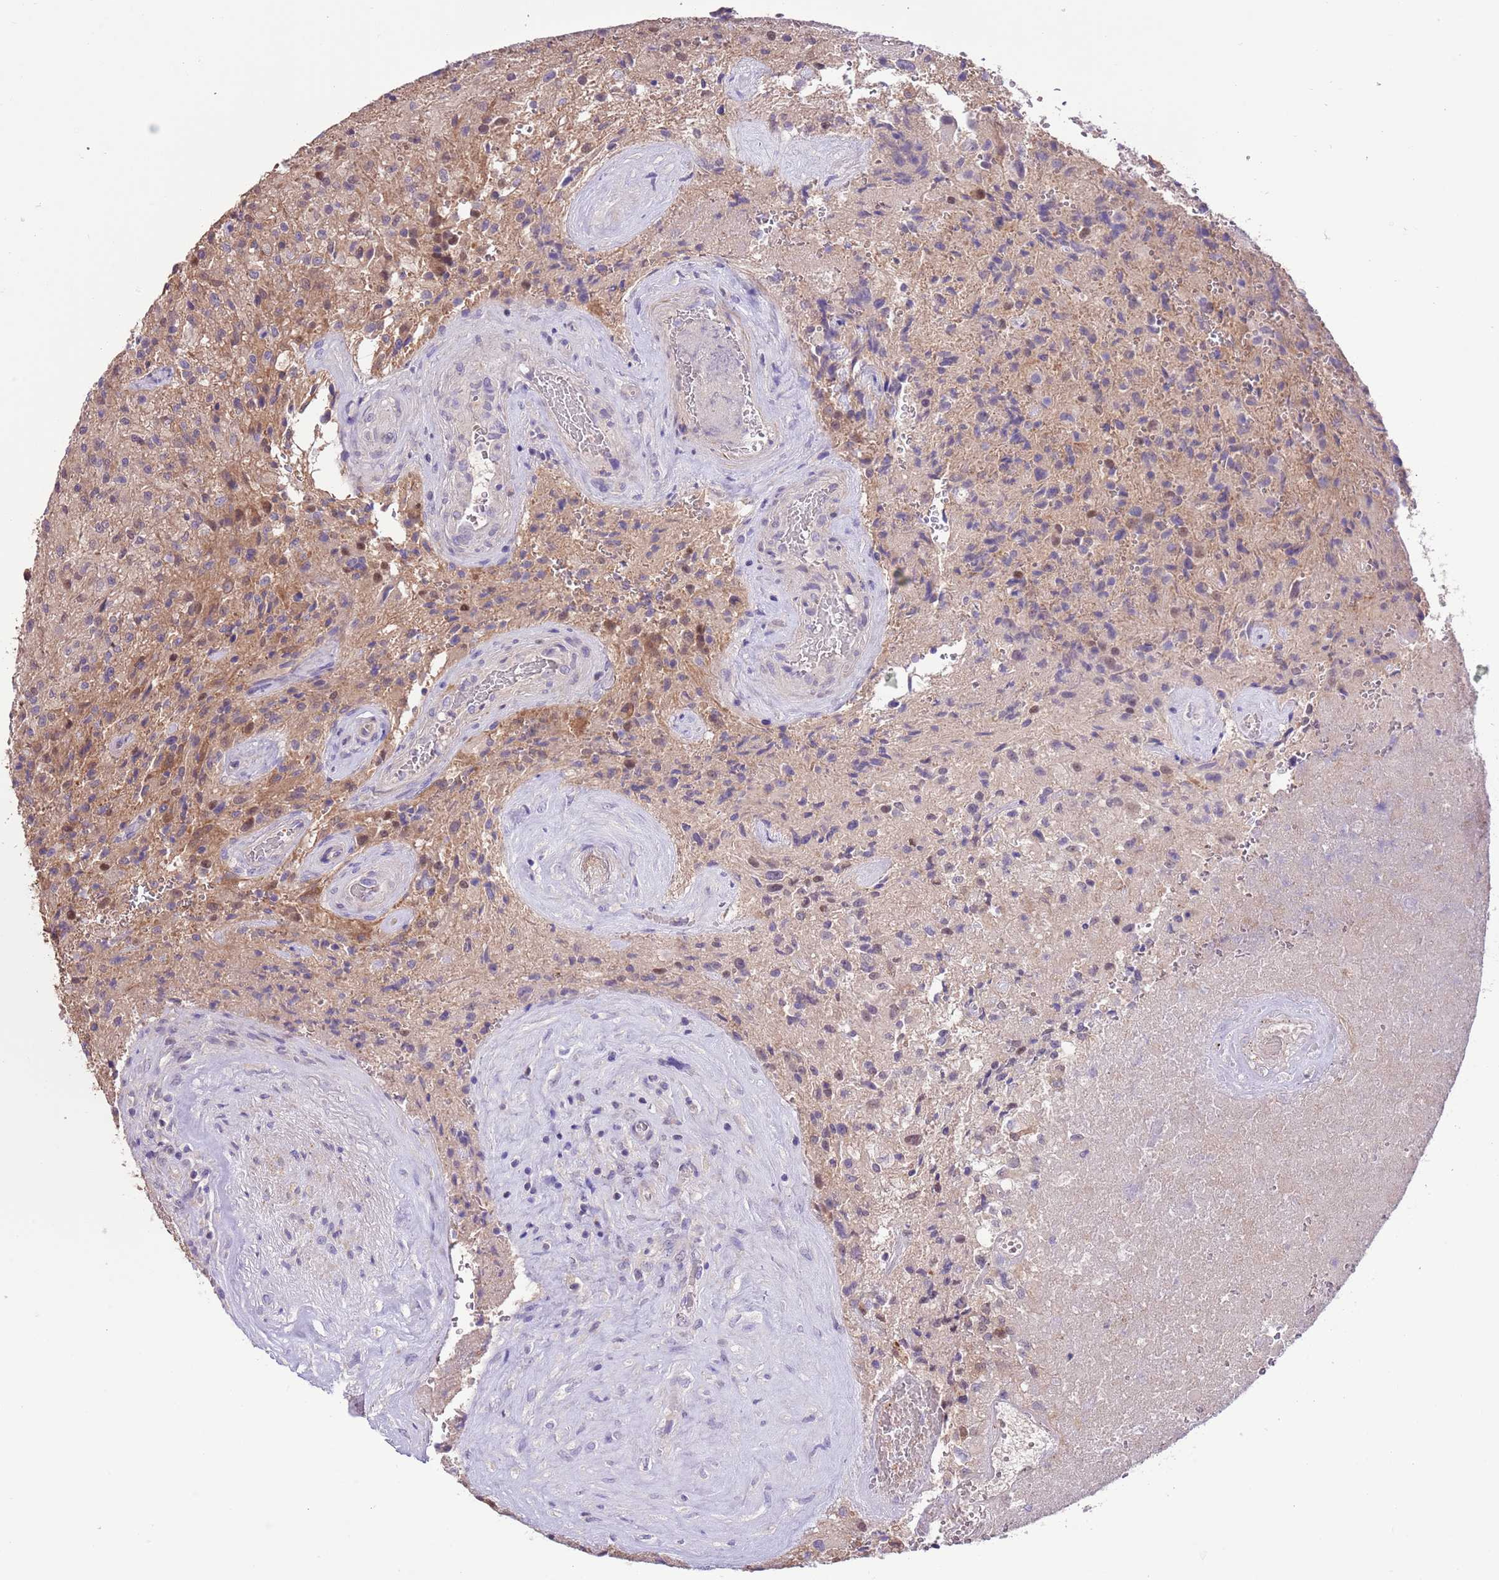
{"staining": {"intensity": "weak", "quantity": "<25%", "location": "cytoplasmic/membranous"}, "tissue": "glioma", "cell_type": "Tumor cells", "image_type": "cancer", "snomed": [{"axis": "morphology", "description": "Normal tissue, NOS"}, {"axis": "morphology", "description": "Glioma, malignant, High grade"}, {"axis": "topography", "description": "Cerebral cortex"}], "caption": "Immunohistochemistry of human glioma demonstrates no expression in tumor cells.", "gene": "PRR32", "patient": {"sex": "male", "age": 56}}